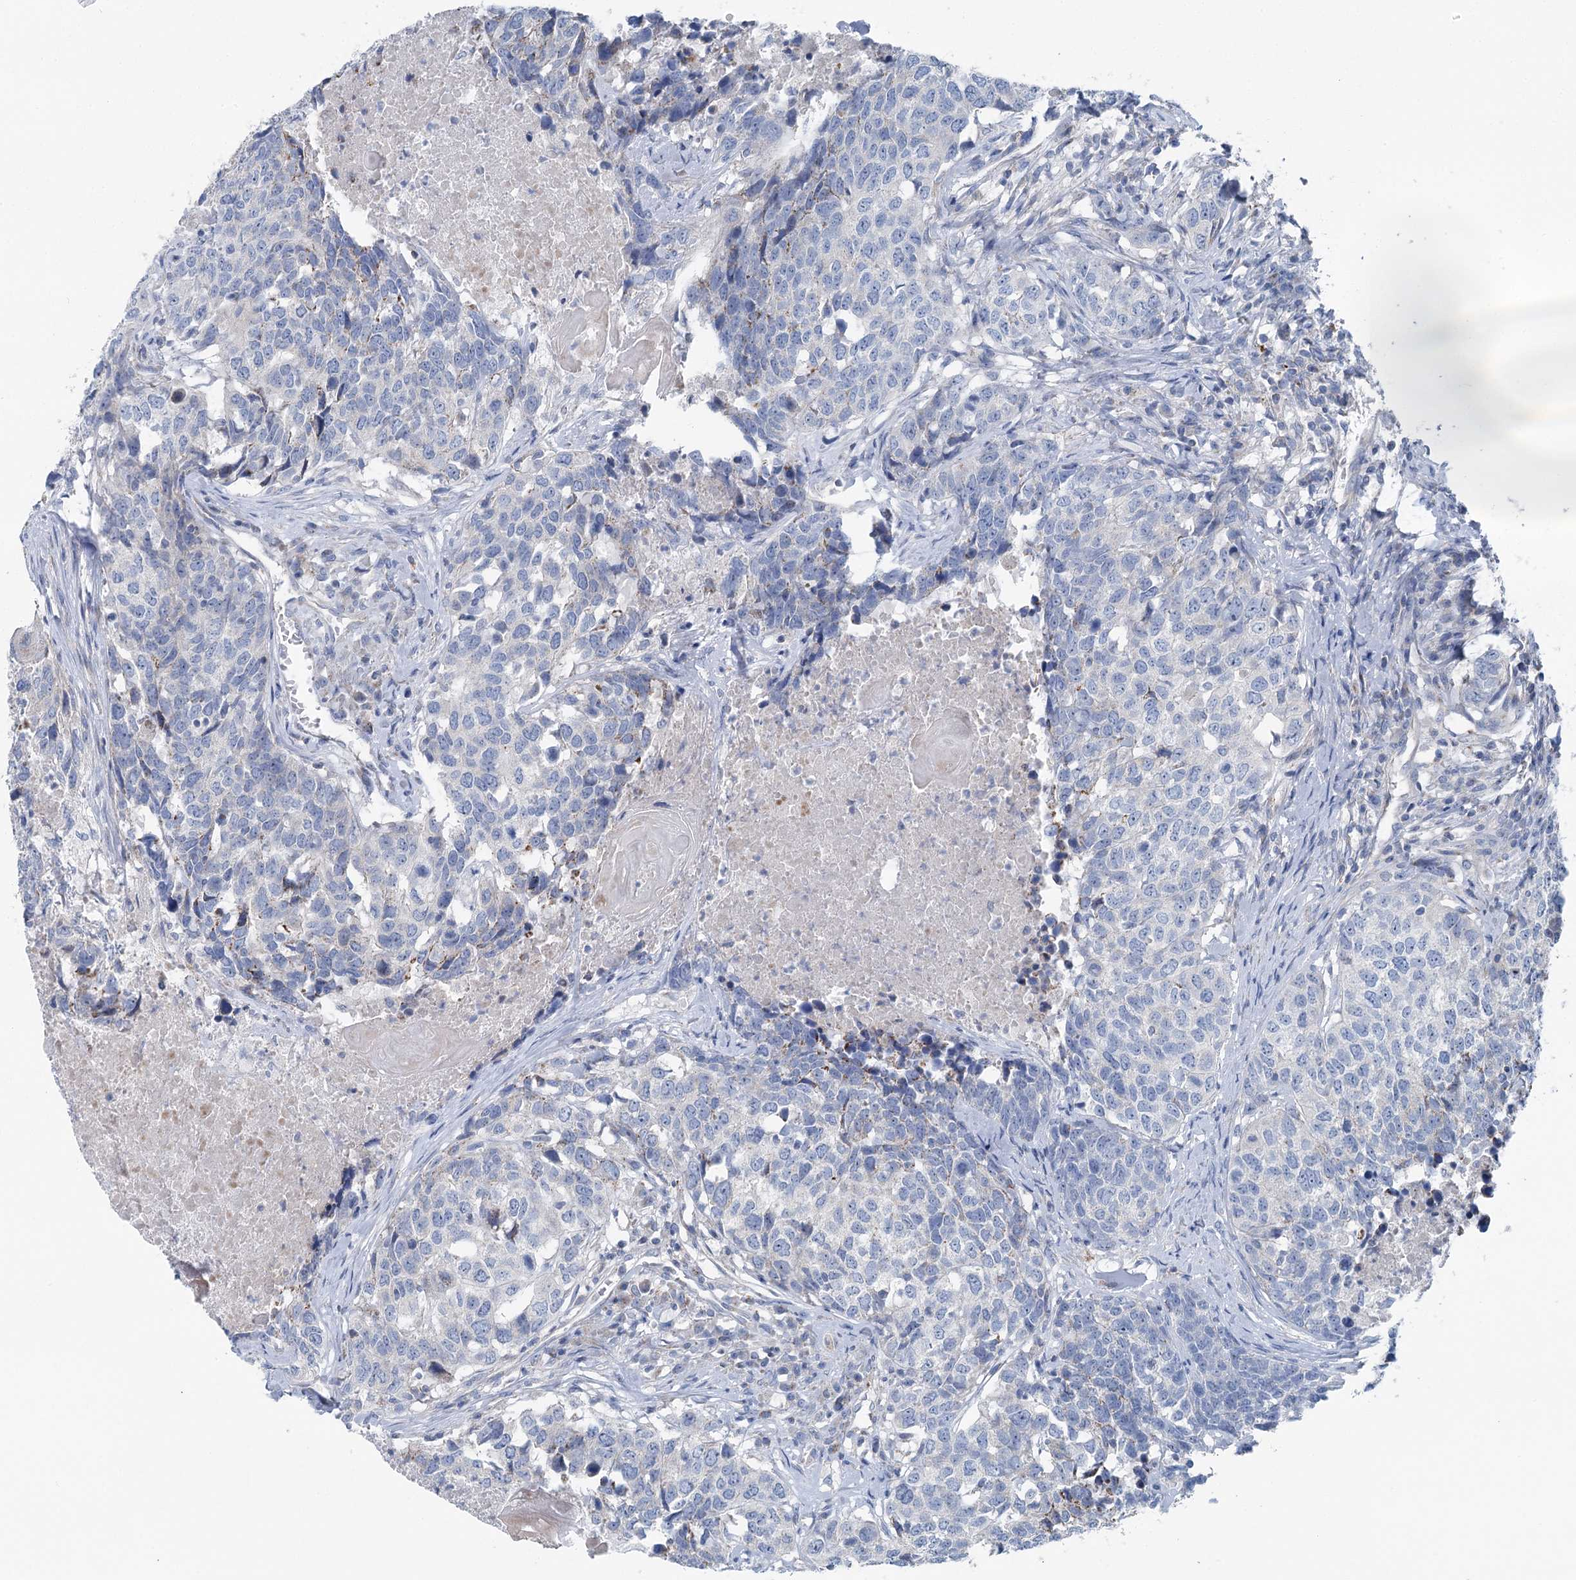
{"staining": {"intensity": "negative", "quantity": "none", "location": "none"}, "tissue": "head and neck cancer", "cell_type": "Tumor cells", "image_type": "cancer", "snomed": [{"axis": "morphology", "description": "Squamous cell carcinoma, NOS"}, {"axis": "topography", "description": "Head-Neck"}], "caption": "Tumor cells show no significant expression in squamous cell carcinoma (head and neck).", "gene": "MARK2", "patient": {"sex": "male", "age": 66}}